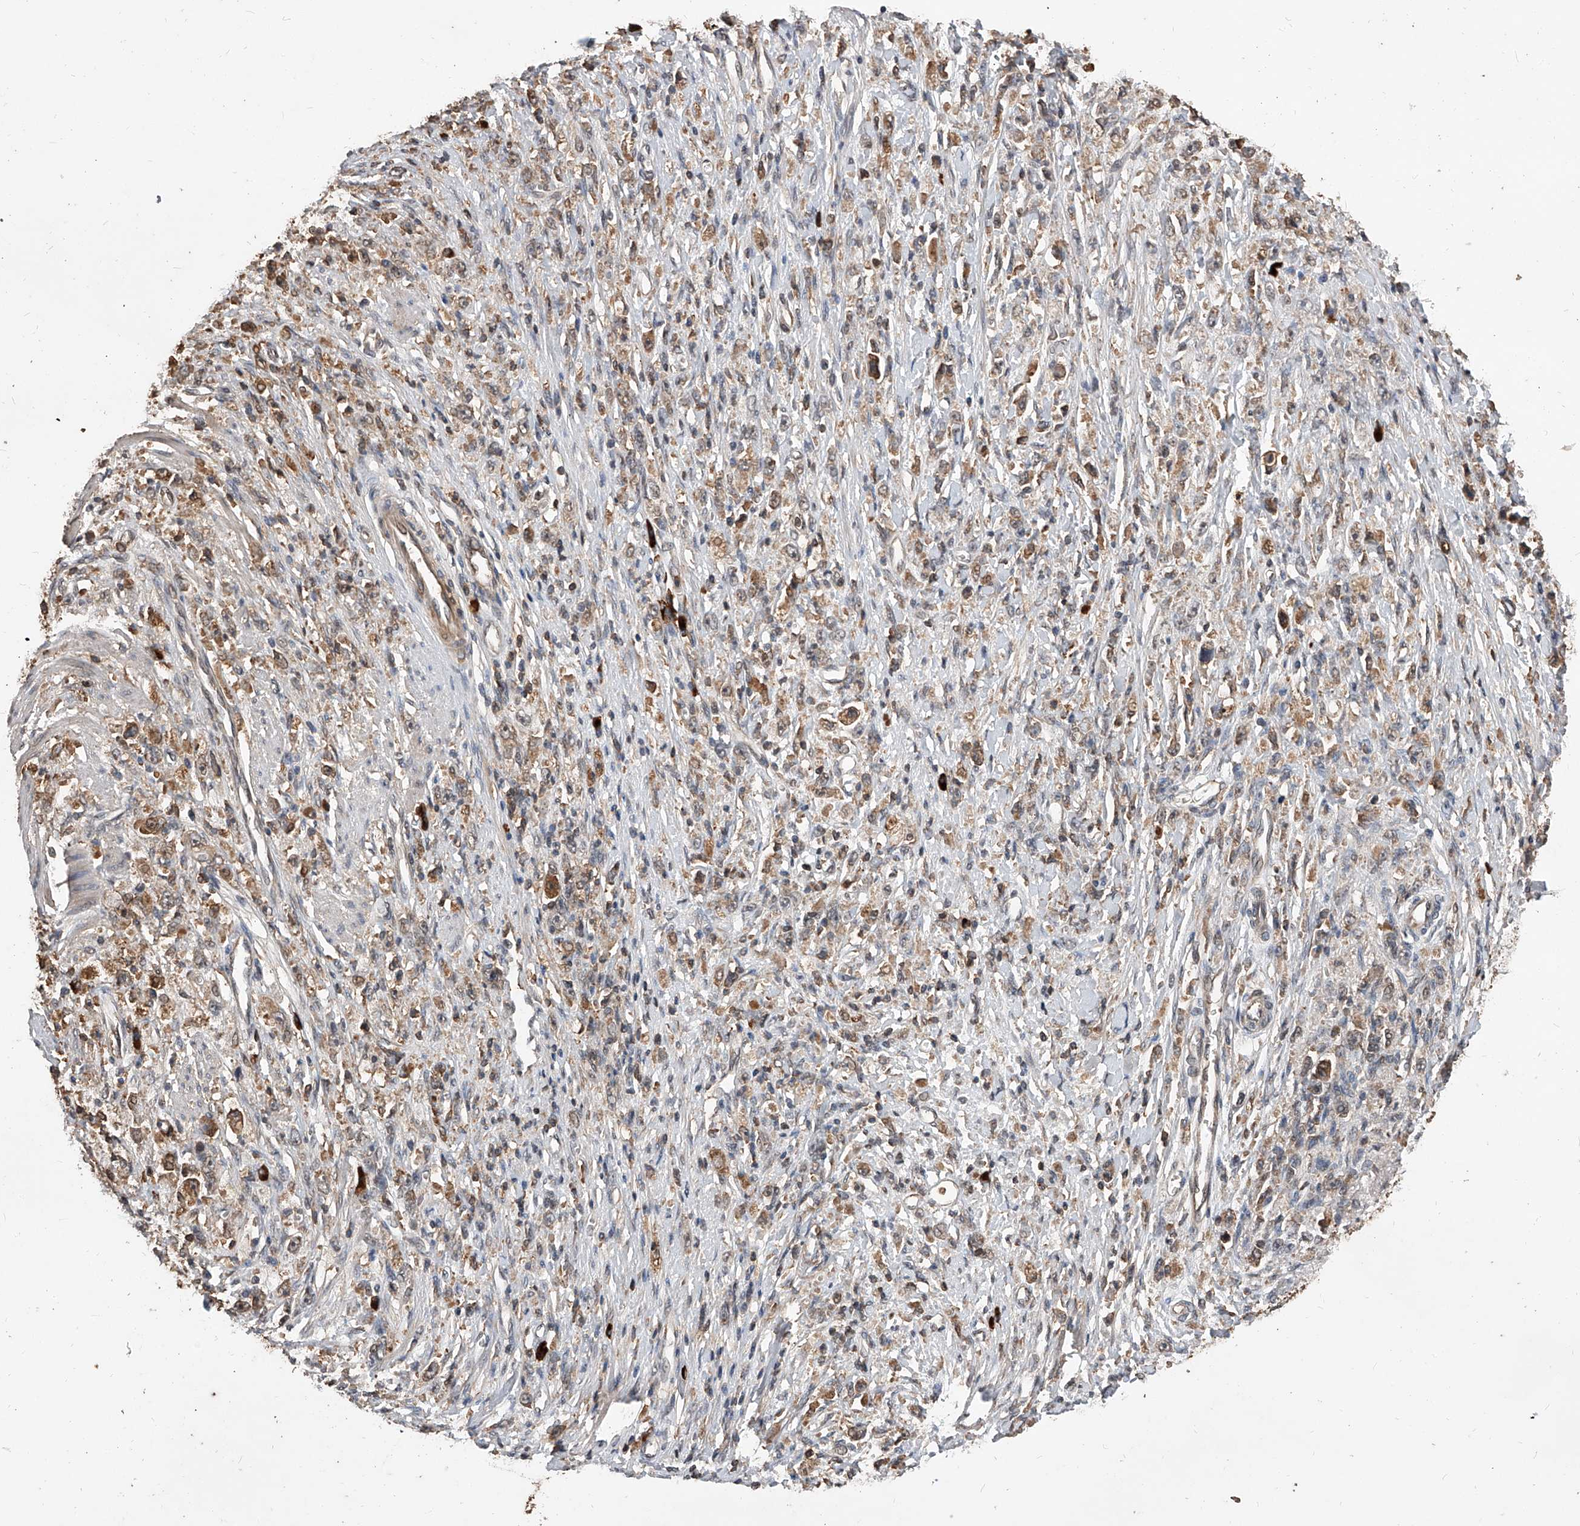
{"staining": {"intensity": "moderate", "quantity": ">75%", "location": "cytoplasmic/membranous"}, "tissue": "stomach cancer", "cell_type": "Tumor cells", "image_type": "cancer", "snomed": [{"axis": "morphology", "description": "Adenocarcinoma, NOS"}, {"axis": "topography", "description": "Stomach"}], "caption": "Immunohistochemical staining of human stomach cancer (adenocarcinoma) shows medium levels of moderate cytoplasmic/membranous positivity in about >75% of tumor cells. (Brightfield microscopy of DAB IHC at high magnification).", "gene": "CFAP410", "patient": {"sex": "female", "age": 59}}